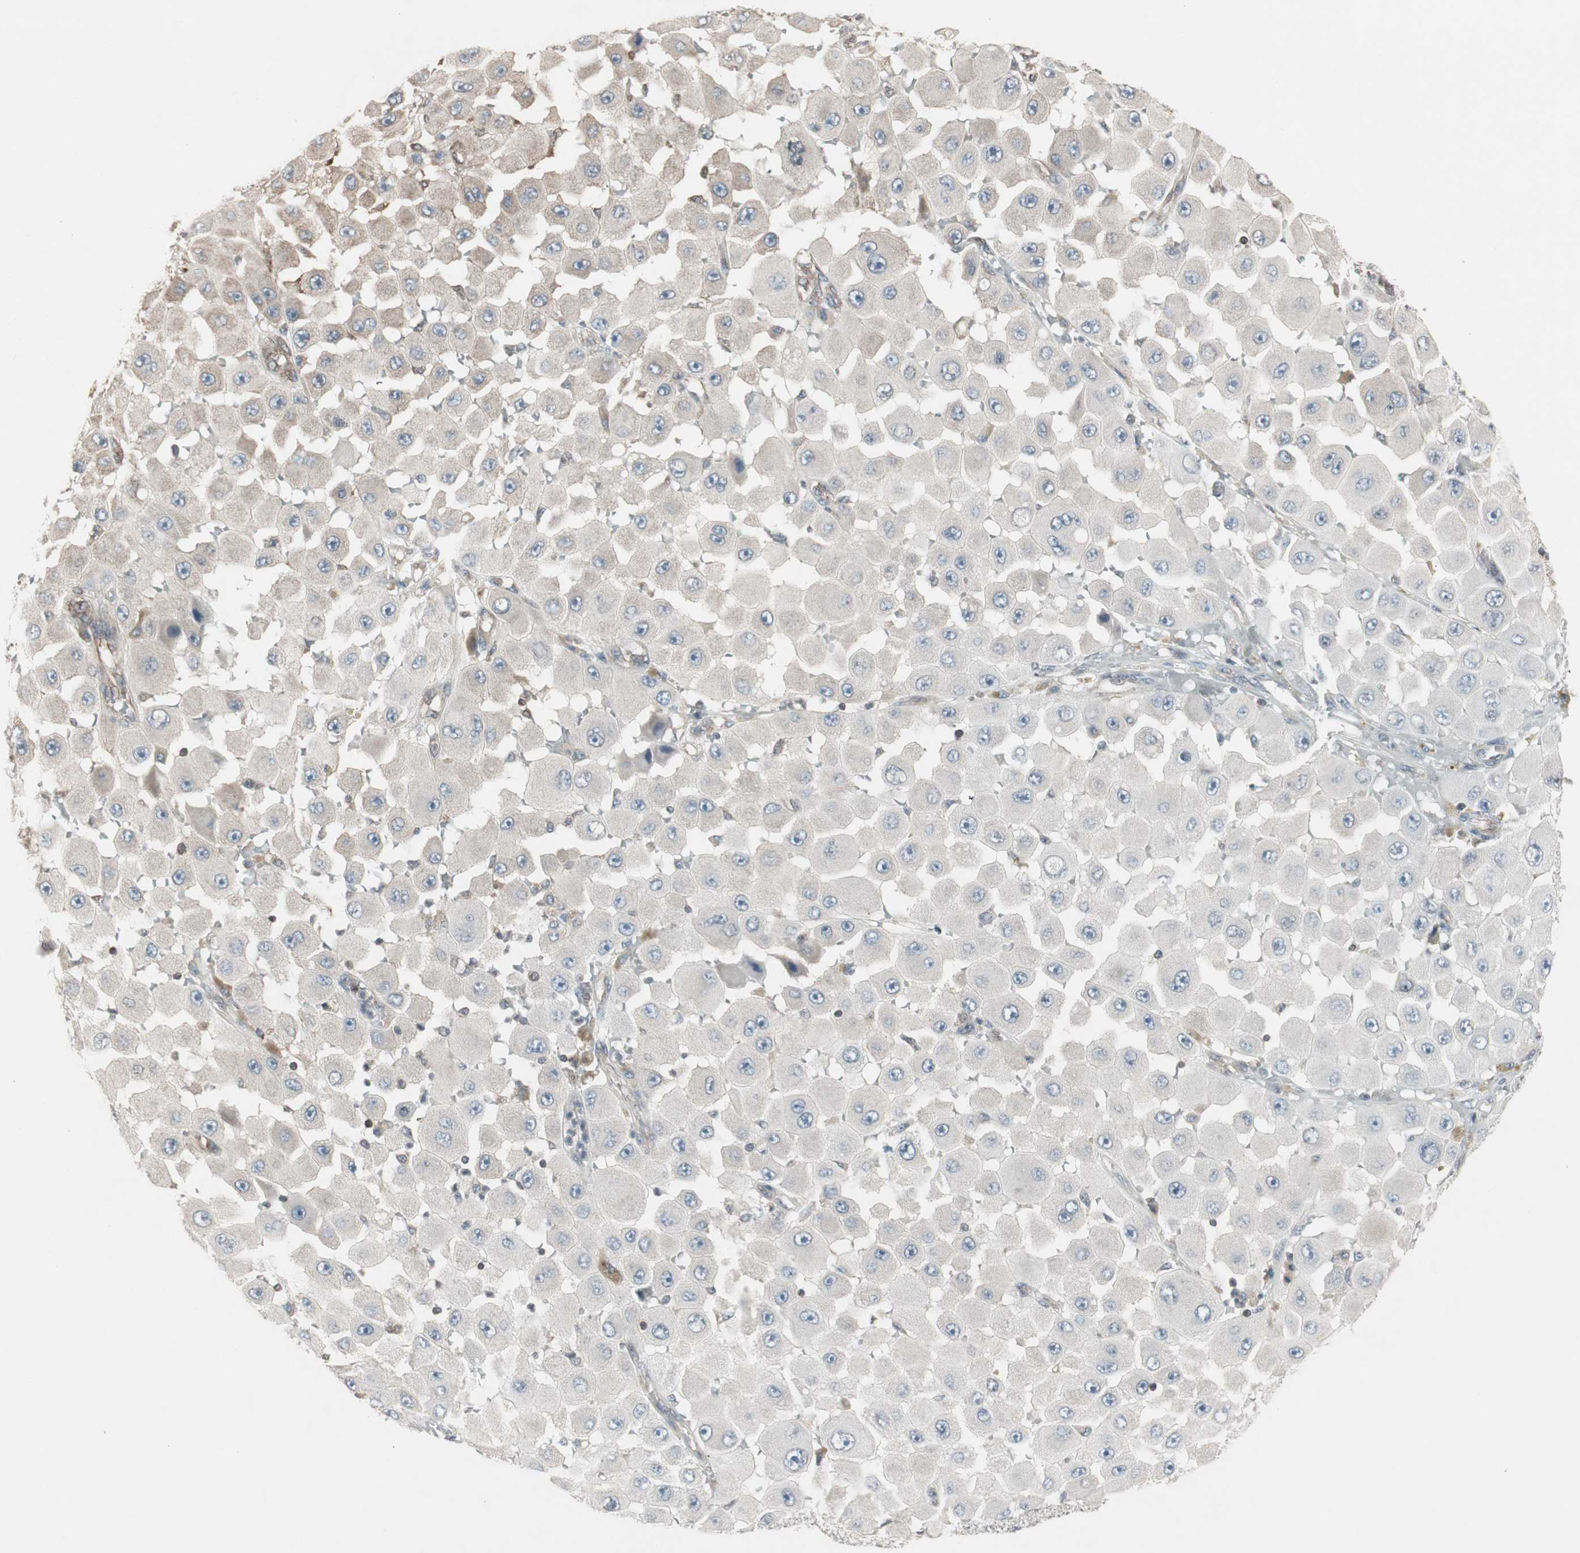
{"staining": {"intensity": "weak", "quantity": ">75%", "location": "cytoplasmic/membranous"}, "tissue": "melanoma", "cell_type": "Tumor cells", "image_type": "cancer", "snomed": [{"axis": "morphology", "description": "Malignant melanoma, NOS"}, {"axis": "topography", "description": "Skin"}], "caption": "High-power microscopy captured an immunohistochemistry (IHC) histopathology image of malignant melanoma, revealing weak cytoplasmic/membranous staining in approximately >75% of tumor cells.", "gene": "ARHGEF1", "patient": {"sex": "female", "age": 81}}